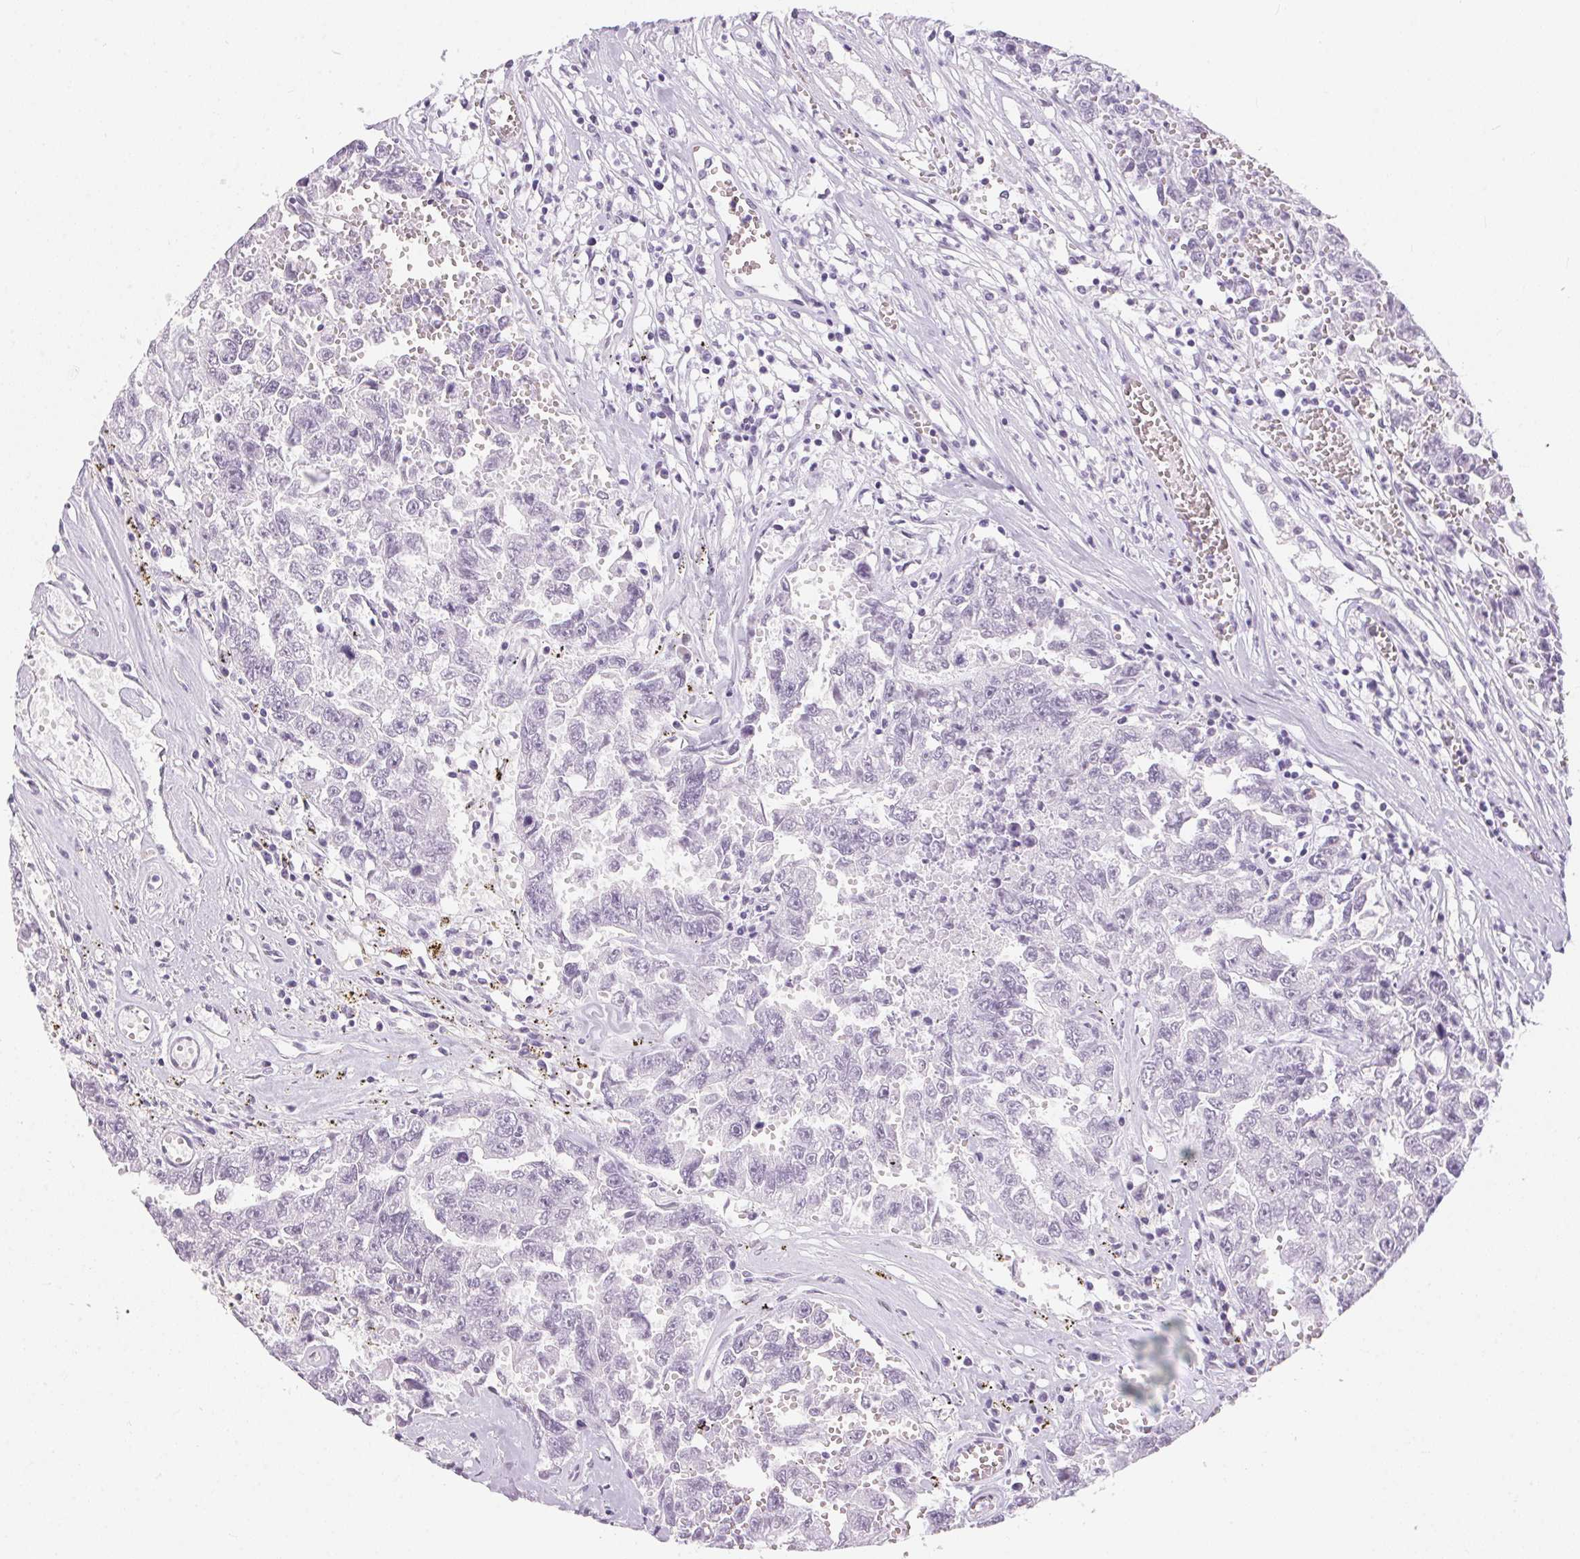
{"staining": {"intensity": "negative", "quantity": "none", "location": "none"}, "tissue": "testis cancer", "cell_type": "Tumor cells", "image_type": "cancer", "snomed": [{"axis": "morphology", "description": "Carcinoma, Embryonal, NOS"}, {"axis": "topography", "description": "Testis"}], "caption": "Testis cancer (embryonal carcinoma) stained for a protein using immunohistochemistry shows no positivity tumor cells.", "gene": "CADPS", "patient": {"sex": "male", "age": 36}}